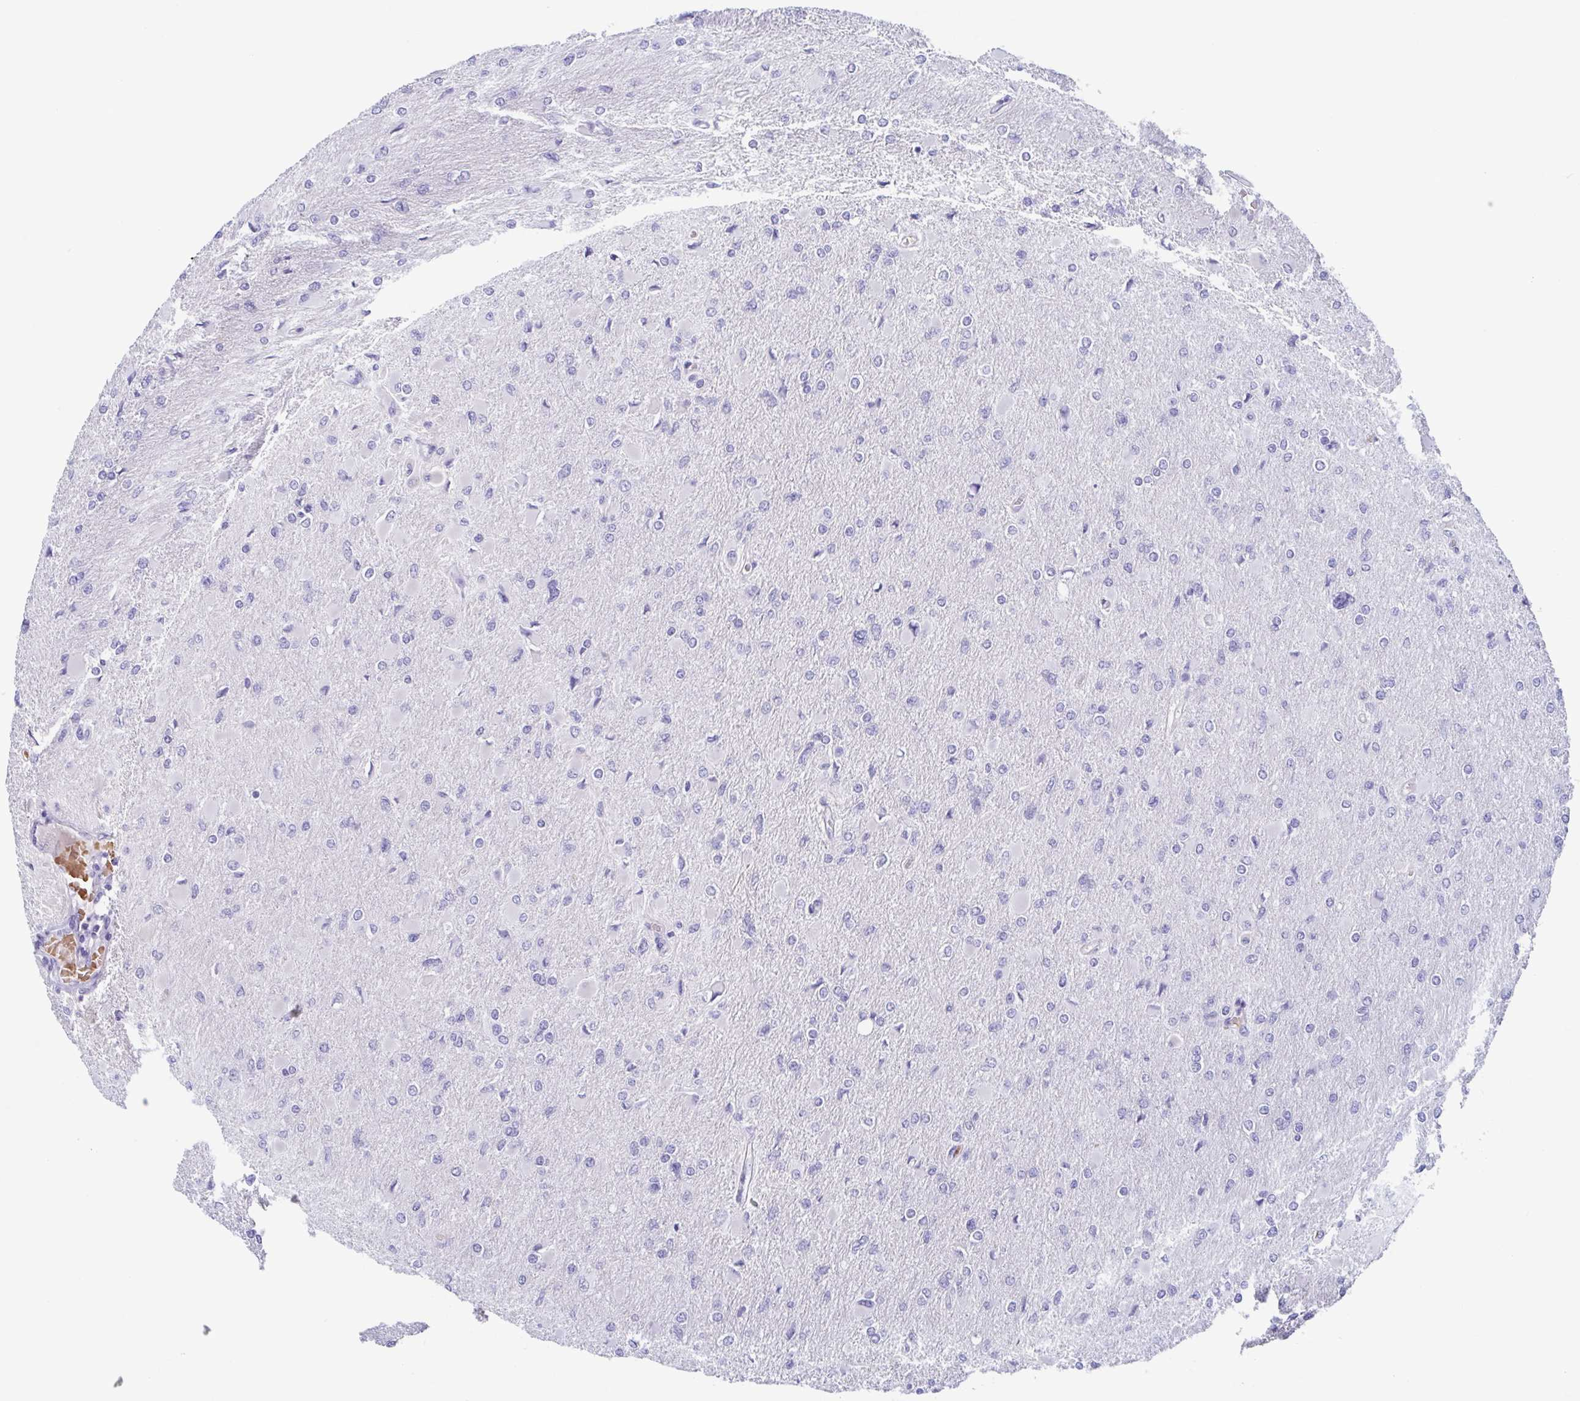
{"staining": {"intensity": "negative", "quantity": "none", "location": "none"}, "tissue": "glioma", "cell_type": "Tumor cells", "image_type": "cancer", "snomed": [{"axis": "morphology", "description": "Glioma, malignant, High grade"}, {"axis": "topography", "description": "Cerebral cortex"}], "caption": "This is an immunohistochemistry histopathology image of glioma. There is no staining in tumor cells.", "gene": "MORC4", "patient": {"sex": "female", "age": 36}}